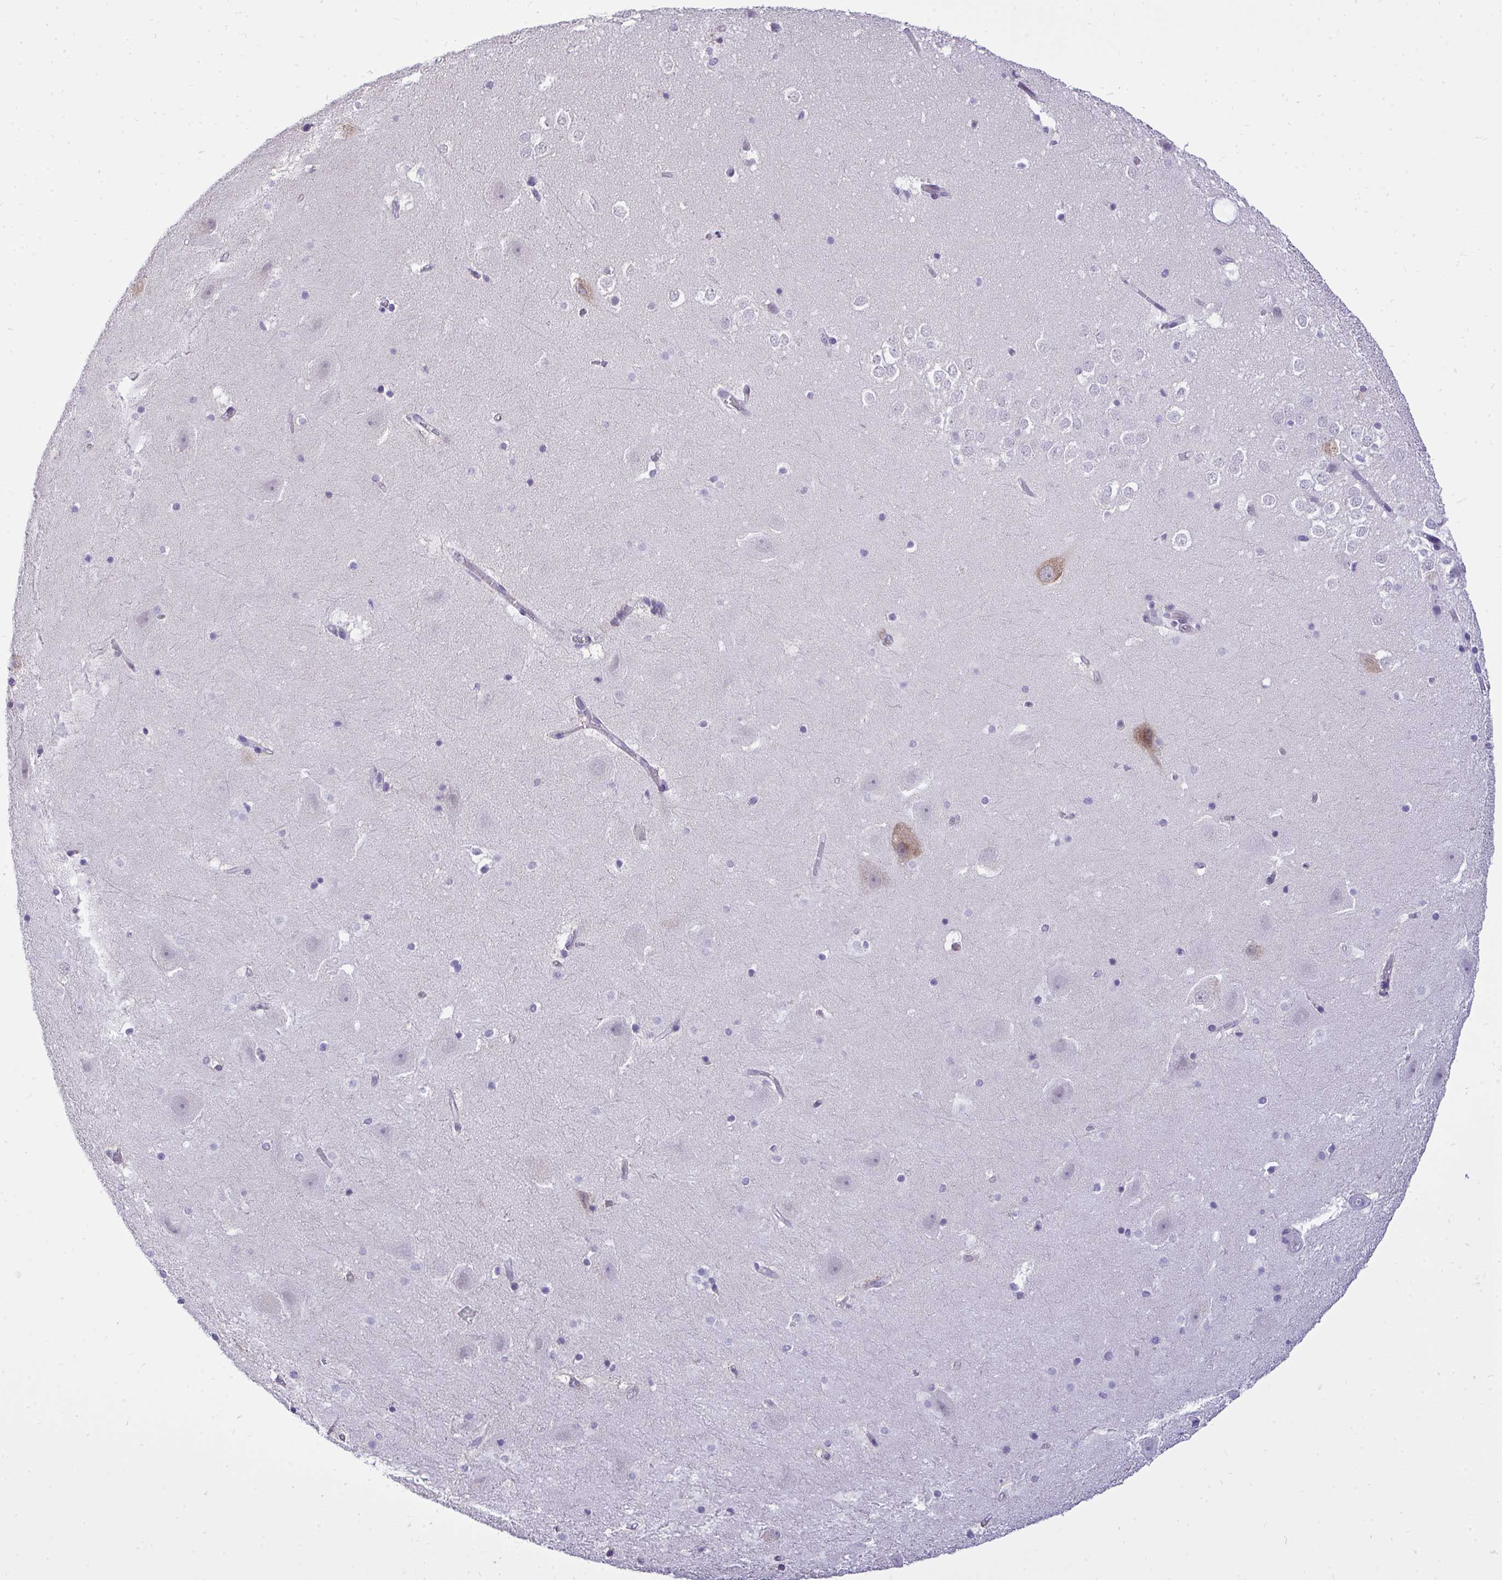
{"staining": {"intensity": "negative", "quantity": "none", "location": "none"}, "tissue": "hippocampus", "cell_type": "Glial cells", "image_type": "normal", "snomed": [{"axis": "morphology", "description": "Normal tissue, NOS"}, {"axis": "topography", "description": "Hippocampus"}], "caption": "Immunohistochemistry (IHC) of unremarkable human hippocampus demonstrates no staining in glial cells. (DAB IHC with hematoxylin counter stain).", "gene": "VGLL3", "patient": {"sex": "female", "age": 42}}